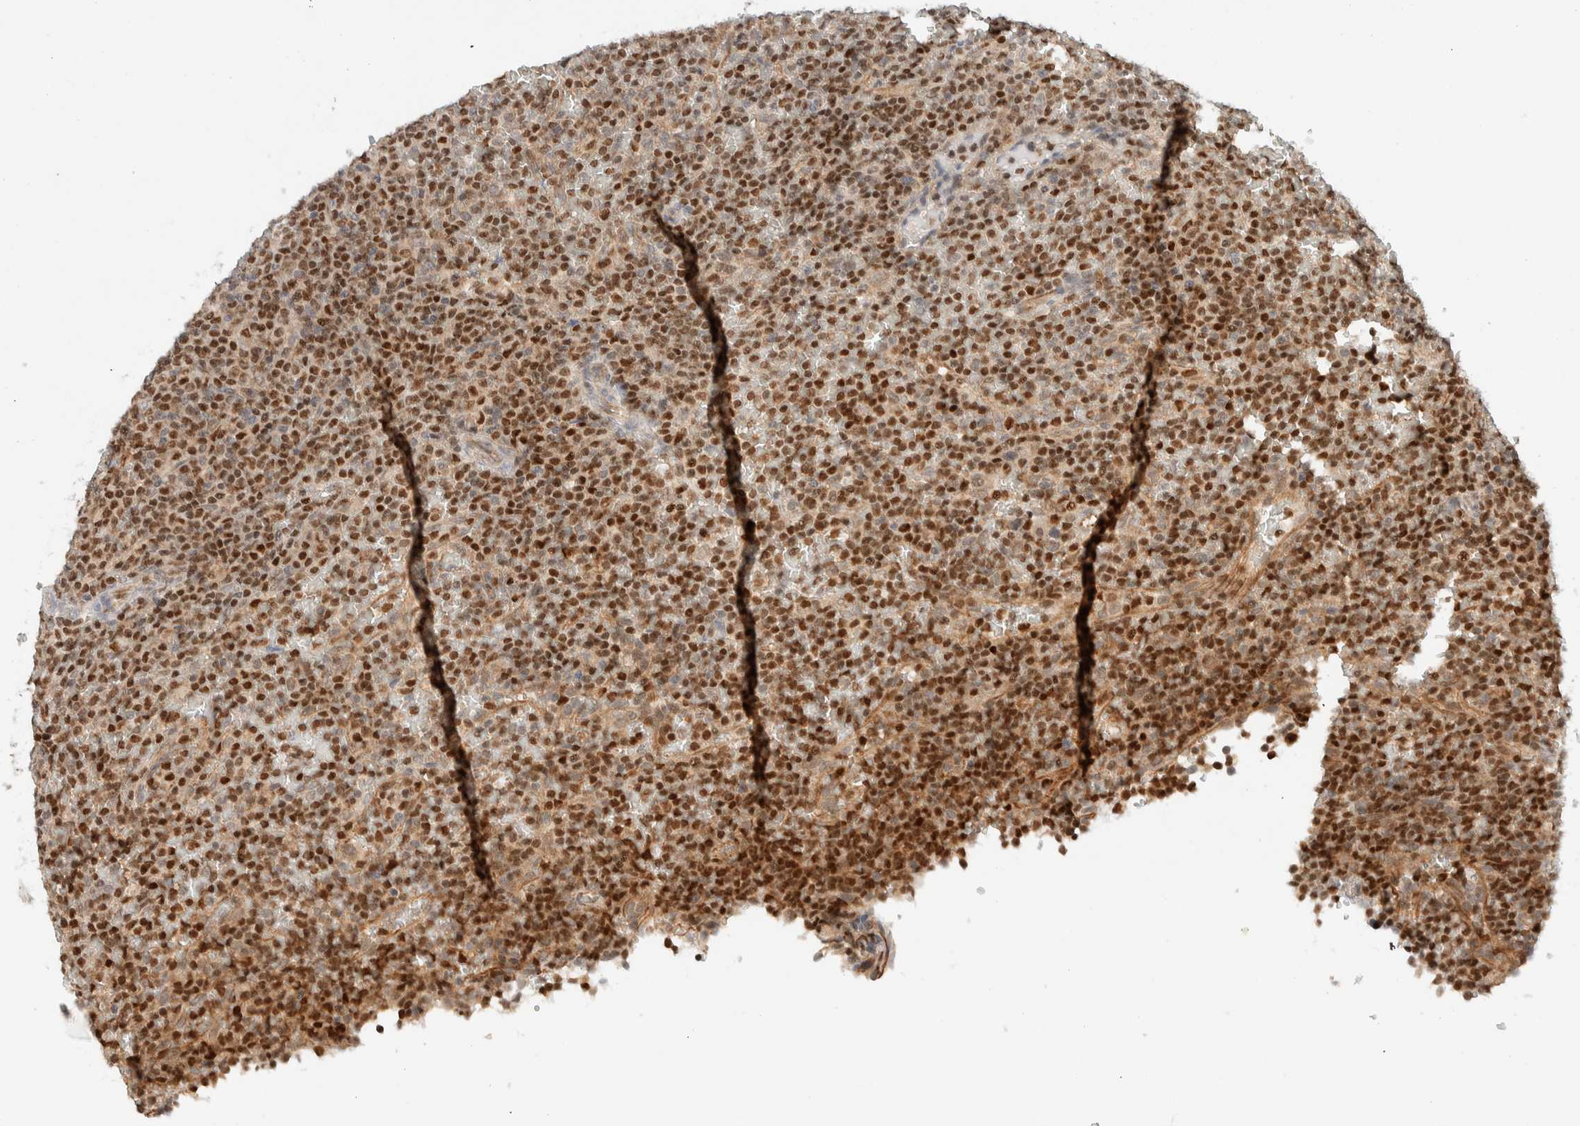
{"staining": {"intensity": "moderate", "quantity": ">75%", "location": "nuclear"}, "tissue": "lymphoma", "cell_type": "Tumor cells", "image_type": "cancer", "snomed": [{"axis": "morphology", "description": "Malignant lymphoma, non-Hodgkin's type, Low grade"}, {"axis": "topography", "description": "Spleen"}], "caption": "IHC image of neoplastic tissue: human lymphoma stained using immunohistochemistry (IHC) displays medium levels of moderate protein expression localized specifically in the nuclear of tumor cells, appearing as a nuclear brown color.", "gene": "C8orf76", "patient": {"sex": "female", "age": 77}}